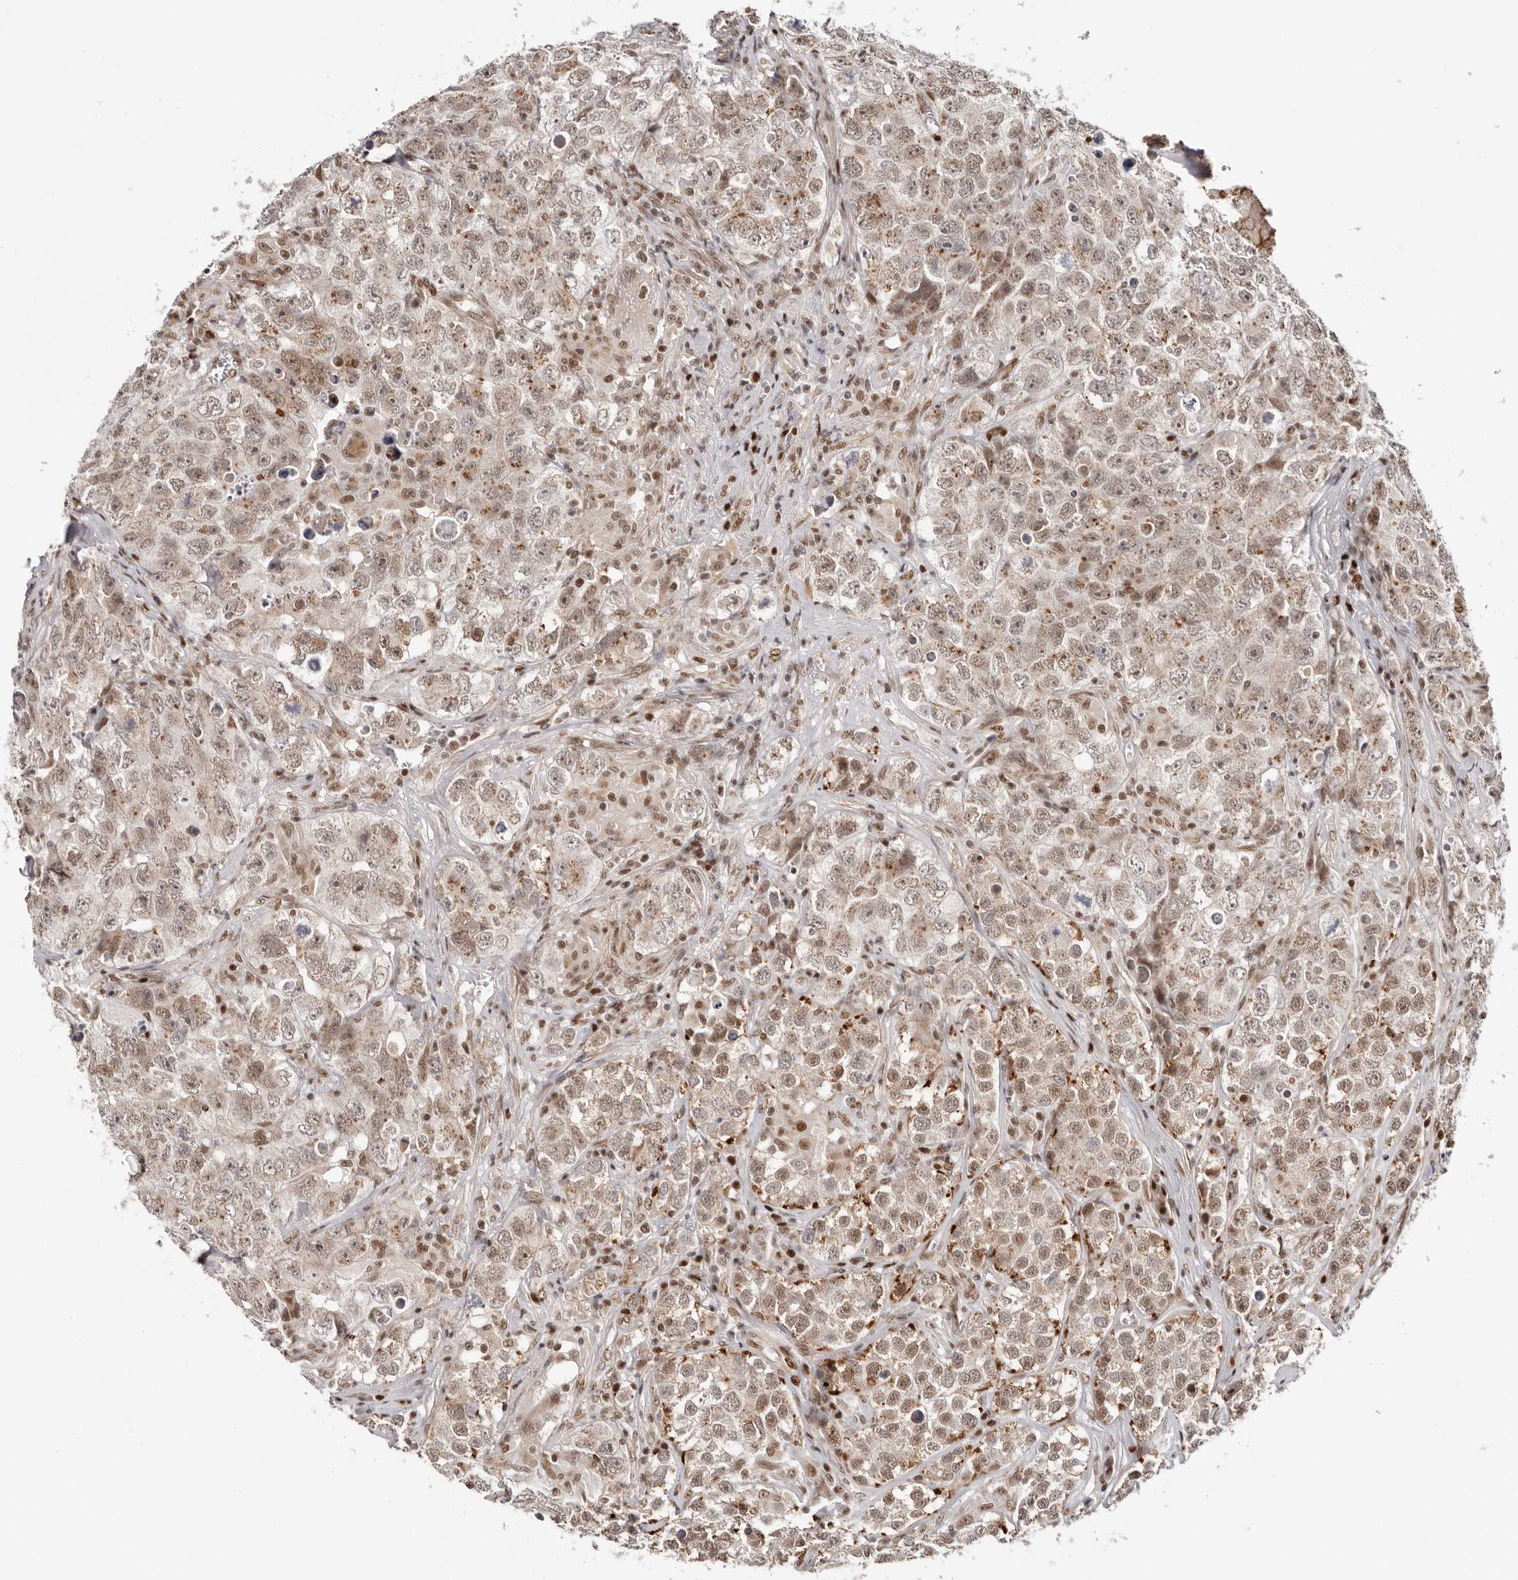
{"staining": {"intensity": "weak", "quantity": ">75%", "location": "cytoplasmic/membranous,nuclear"}, "tissue": "testis cancer", "cell_type": "Tumor cells", "image_type": "cancer", "snomed": [{"axis": "morphology", "description": "Seminoma, NOS"}, {"axis": "morphology", "description": "Carcinoma, Embryonal, NOS"}, {"axis": "topography", "description": "Testis"}], "caption": "A histopathology image showing weak cytoplasmic/membranous and nuclear staining in about >75% of tumor cells in testis cancer (embryonal carcinoma), as visualized by brown immunohistochemical staining.", "gene": "SMAD7", "patient": {"sex": "male", "age": 43}}